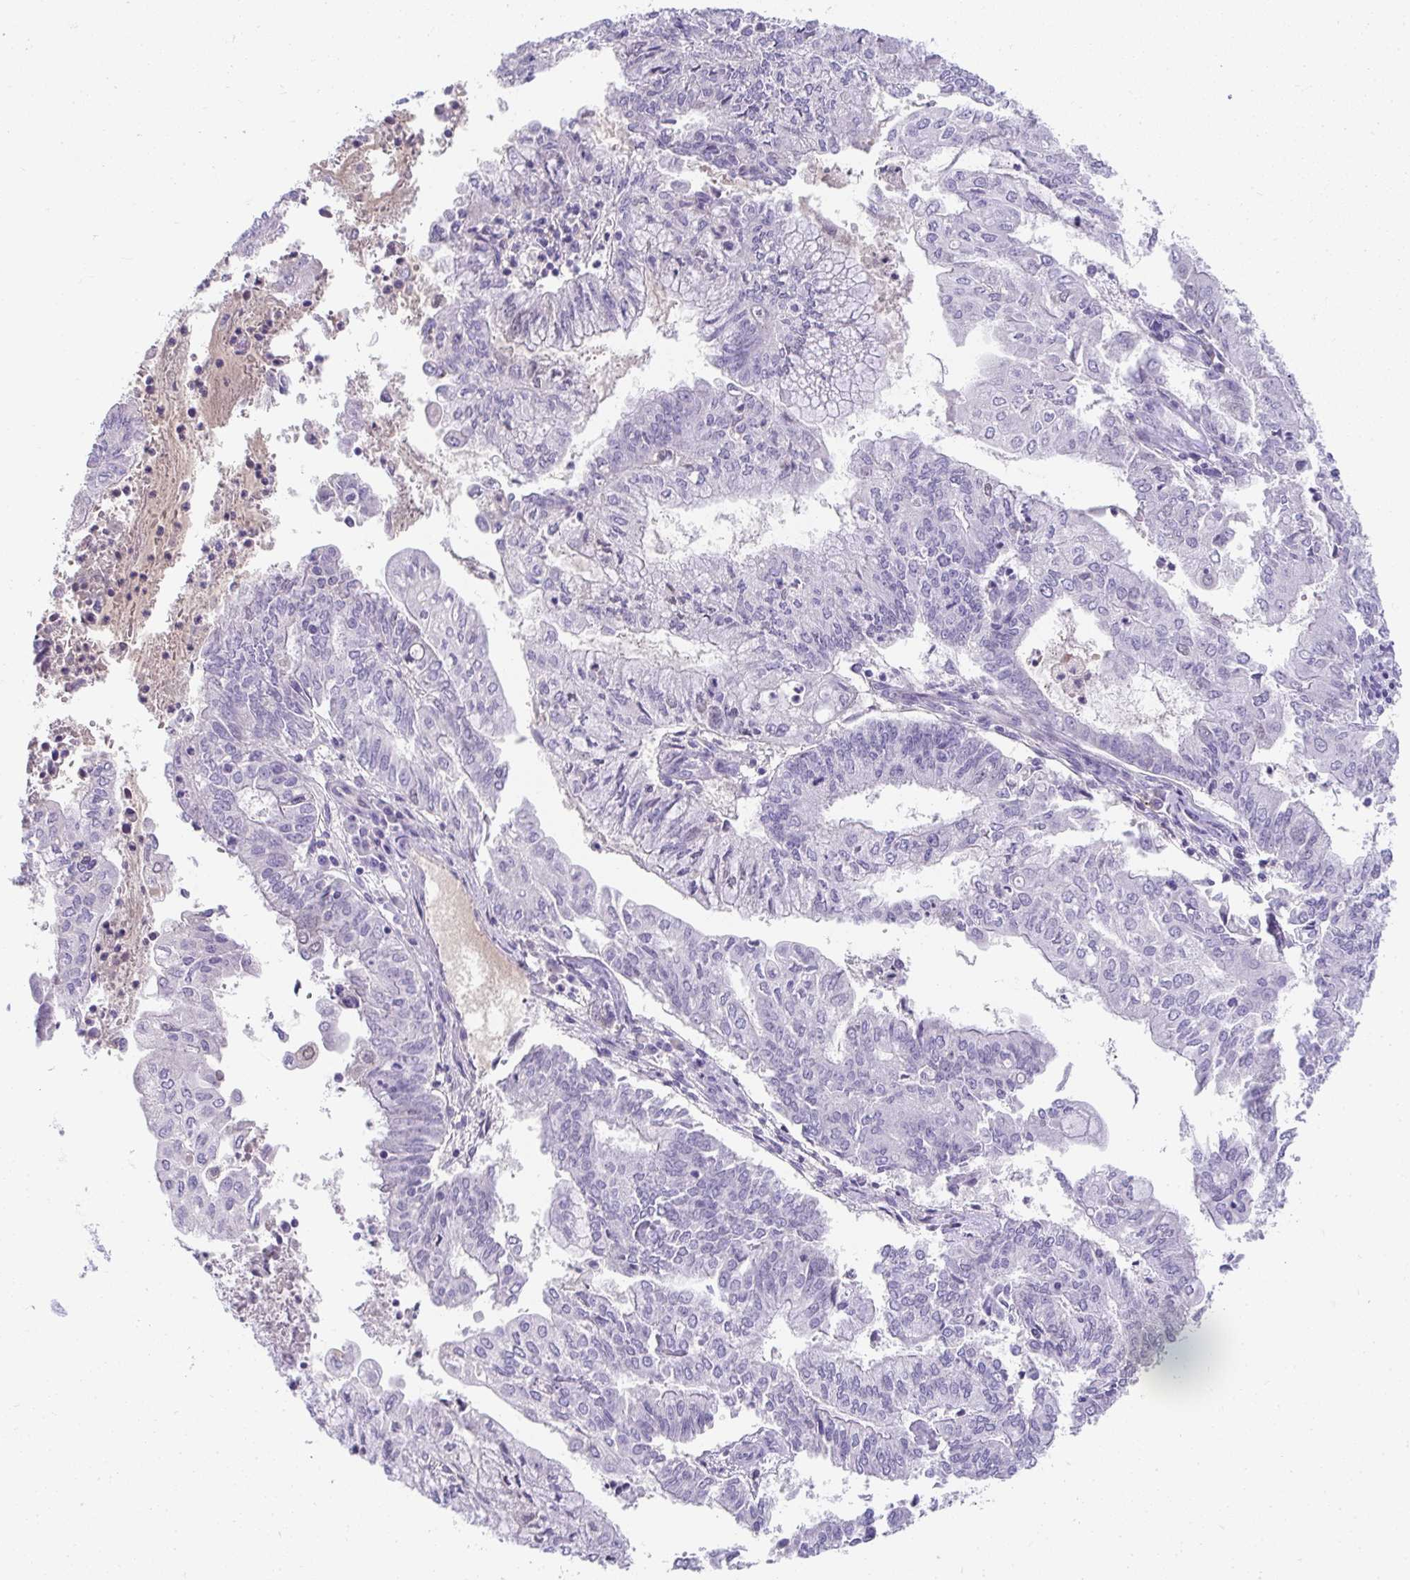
{"staining": {"intensity": "negative", "quantity": "none", "location": "none"}, "tissue": "endometrial cancer", "cell_type": "Tumor cells", "image_type": "cancer", "snomed": [{"axis": "morphology", "description": "Adenocarcinoma, NOS"}, {"axis": "topography", "description": "Endometrium"}], "caption": "A high-resolution micrograph shows IHC staining of endometrial cancer (adenocarcinoma), which demonstrates no significant positivity in tumor cells.", "gene": "ZSWIM3", "patient": {"sex": "female", "age": 61}}